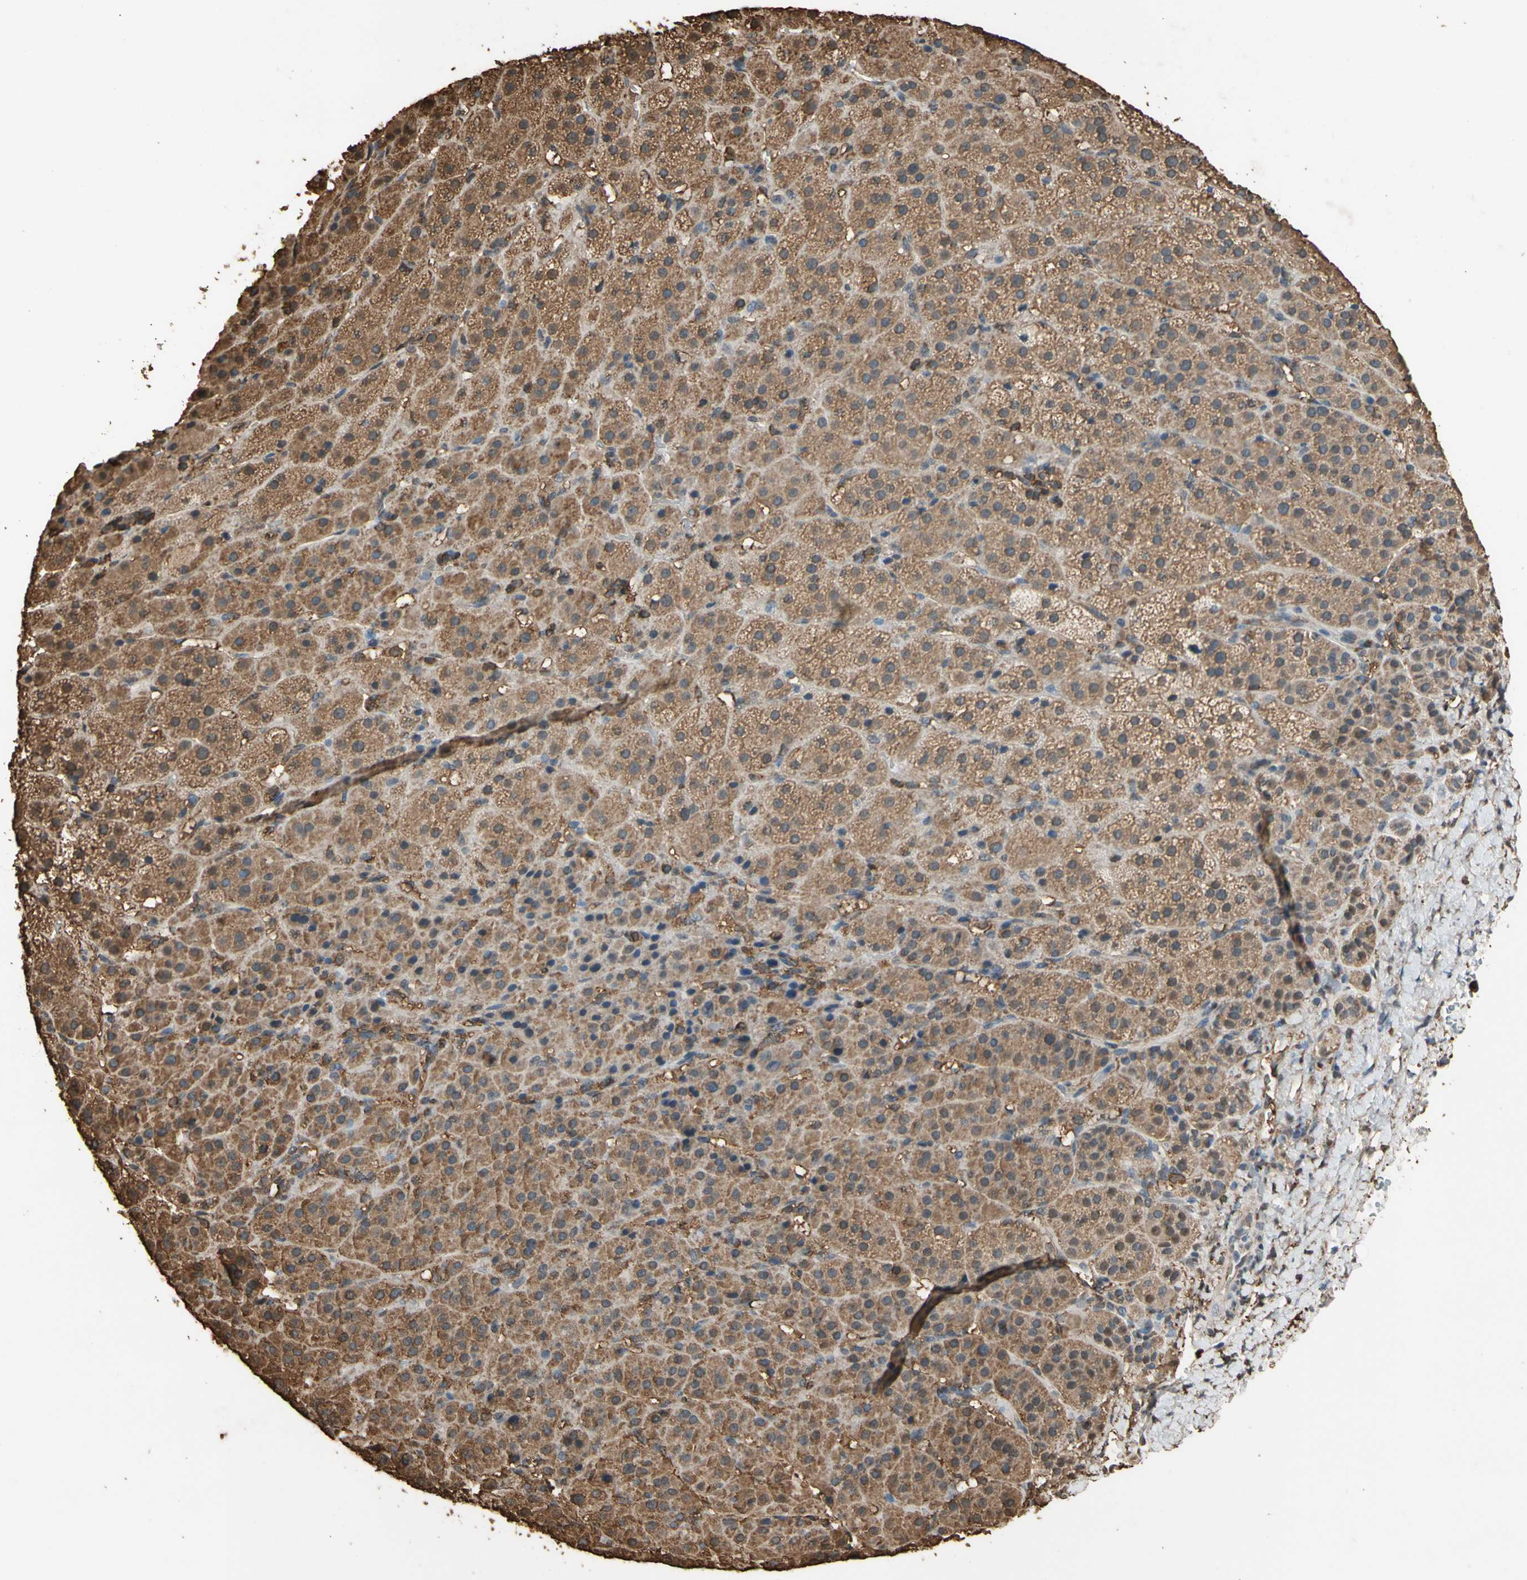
{"staining": {"intensity": "moderate", "quantity": ">75%", "location": "cytoplasmic/membranous"}, "tissue": "adrenal gland", "cell_type": "Glandular cells", "image_type": "normal", "snomed": [{"axis": "morphology", "description": "Normal tissue, NOS"}, {"axis": "topography", "description": "Adrenal gland"}], "caption": "Adrenal gland stained for a protein (brown) demonstrates moderate cytoplasmic/membranous positive positivity in about >75% of glandular cells.", "gene": "TNFSF13B", "patient": {"sex": "female", "age": 57}}